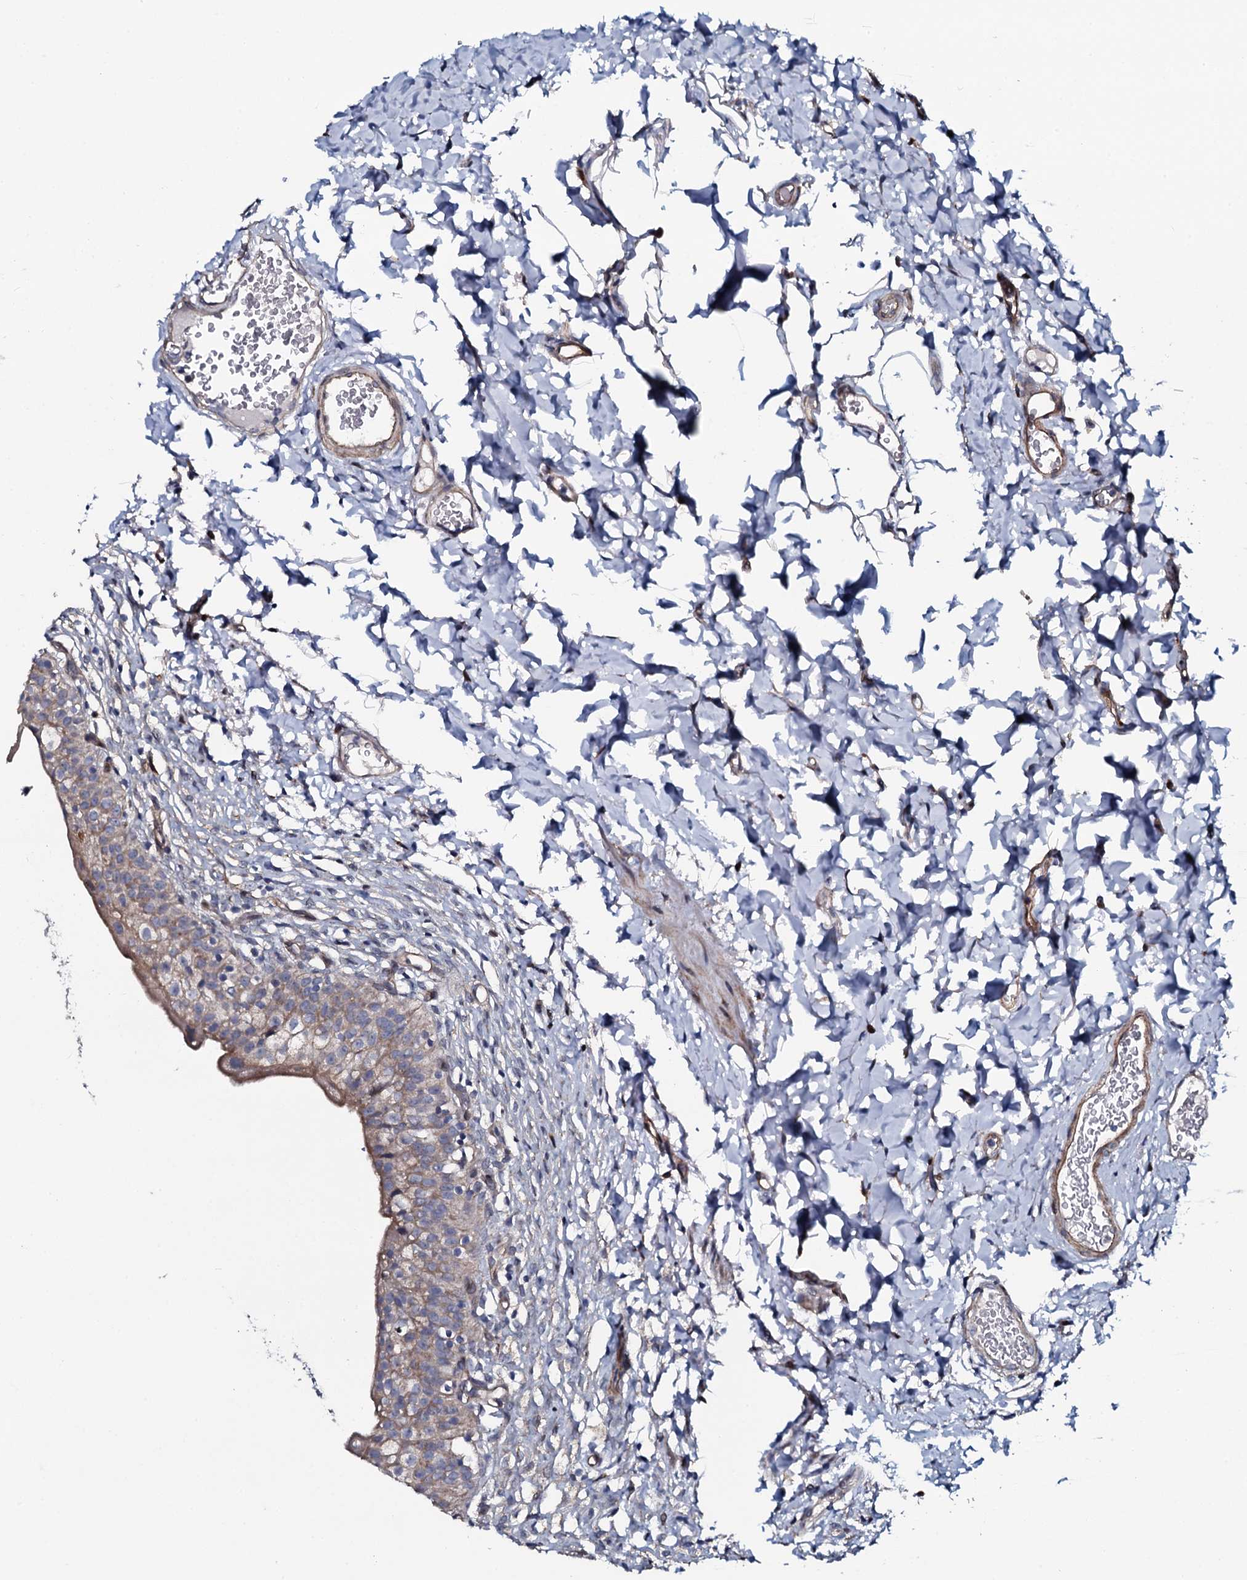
{"staining": {"intensity": "weak", "quantity": "25%-75%", "location": "cytoplasmic/membranous"}, "tissue": "urinary bladder", "cell_type": "Urothelial cells", "image_type": "normal", "snomed": [{"axis": "morphology", "description": "Normal tissue, NOS"}, {"axis": "topography", "description": "Urinary bladder"}], "caption": "The micrograph shows a brown stain indicating the presence of a protein in the cytoplasmic/membranous of urothelial cells in urinary bladder.", "gene": "KCTD4", "patient": {"sex": "male", "age": 55}}